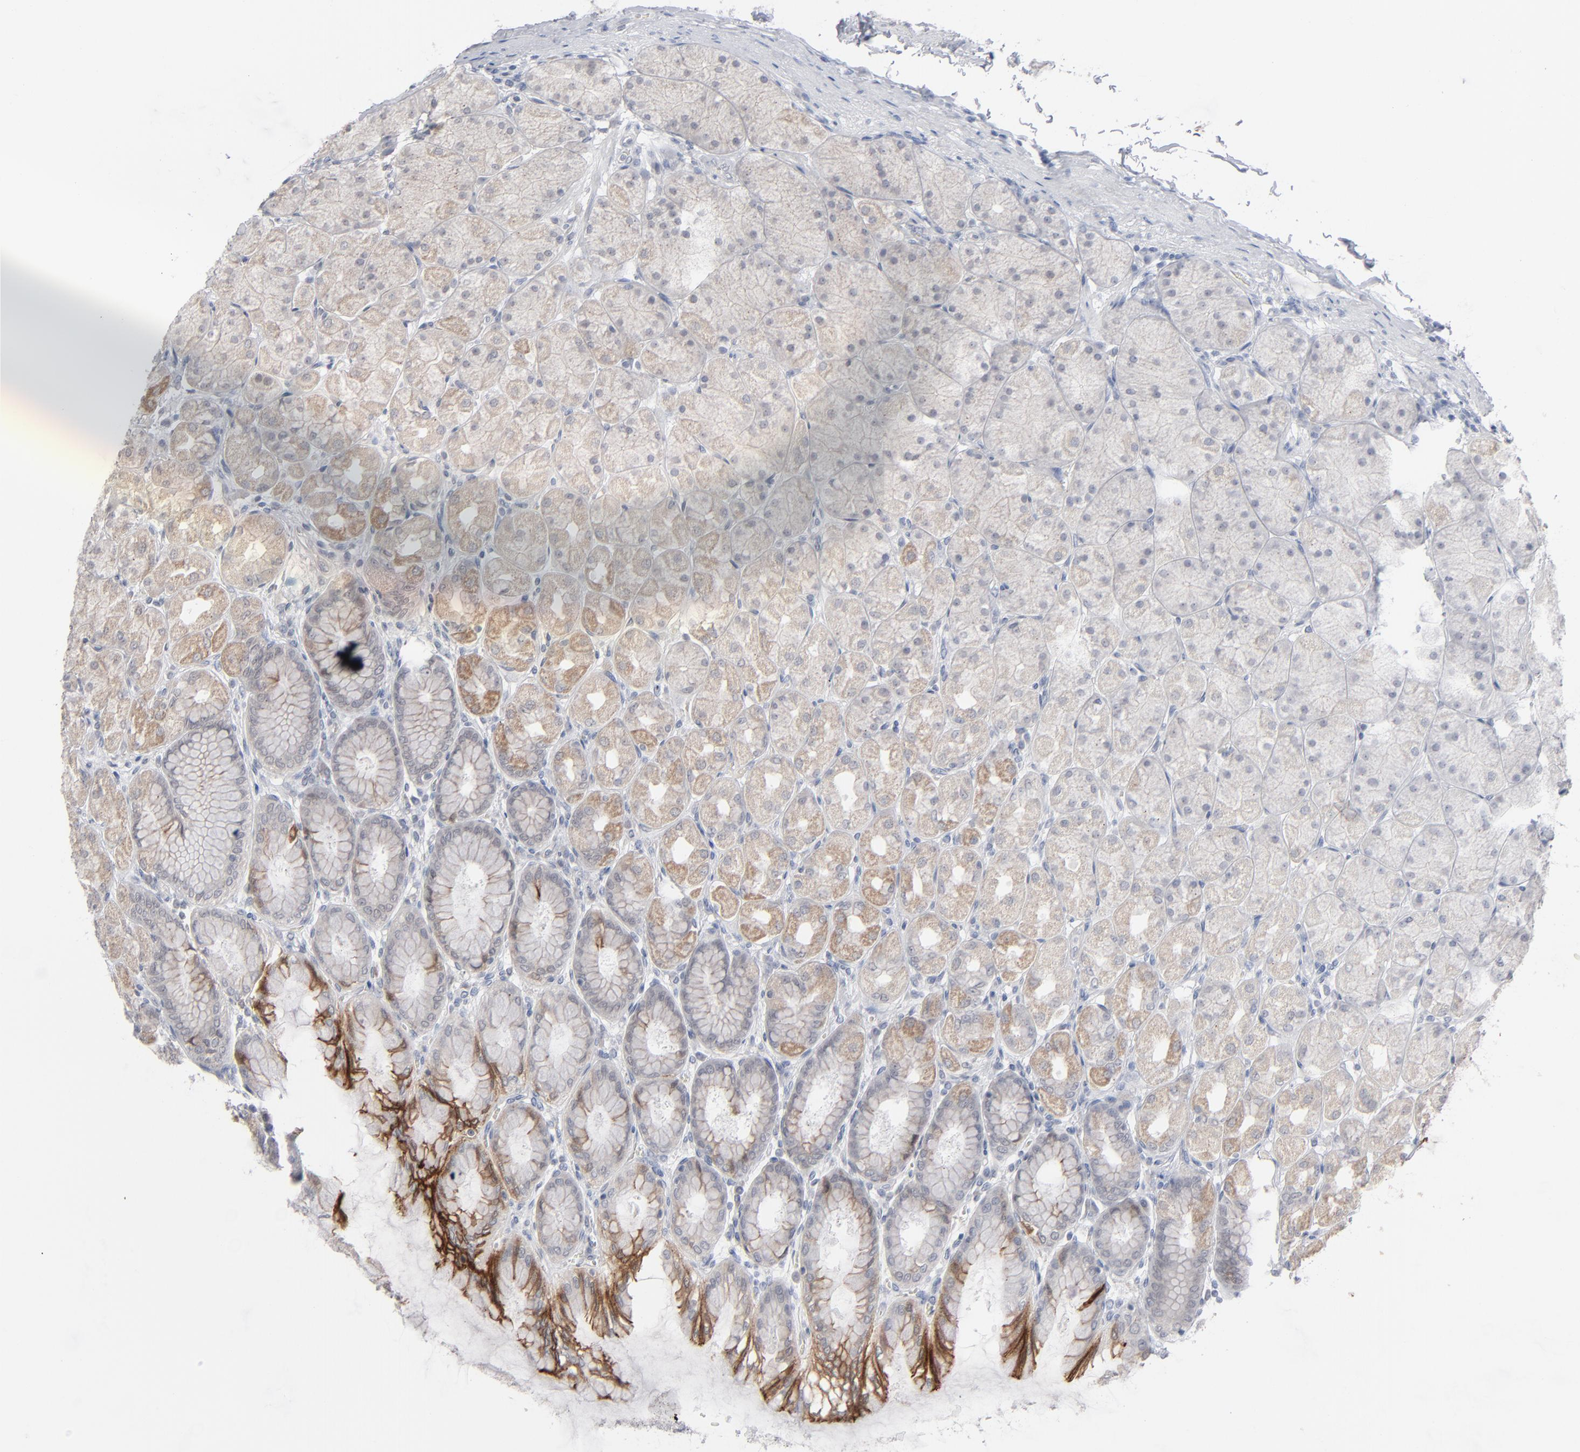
{"staining": {"intensity": "strong", "quantity": "<25%", "location": "cytoplasmic/membranous"}, "tissue": "stomach", "cell_type": "Glandular cells", "image_type": "normal", "snomed": [{"axis": "morphology", "description": "Normal tissue, NOS"}, {"axis": "topography", "description": "Stomach, upper"}], "caption": "An image showing strong cytoplasmic/membranous expression in about <25% of glandular cells in normal stomach, as visualized by brown immunohistochemical staining.", "gene": "POF1B", "patient": {"sex": "female", "age": 56}}